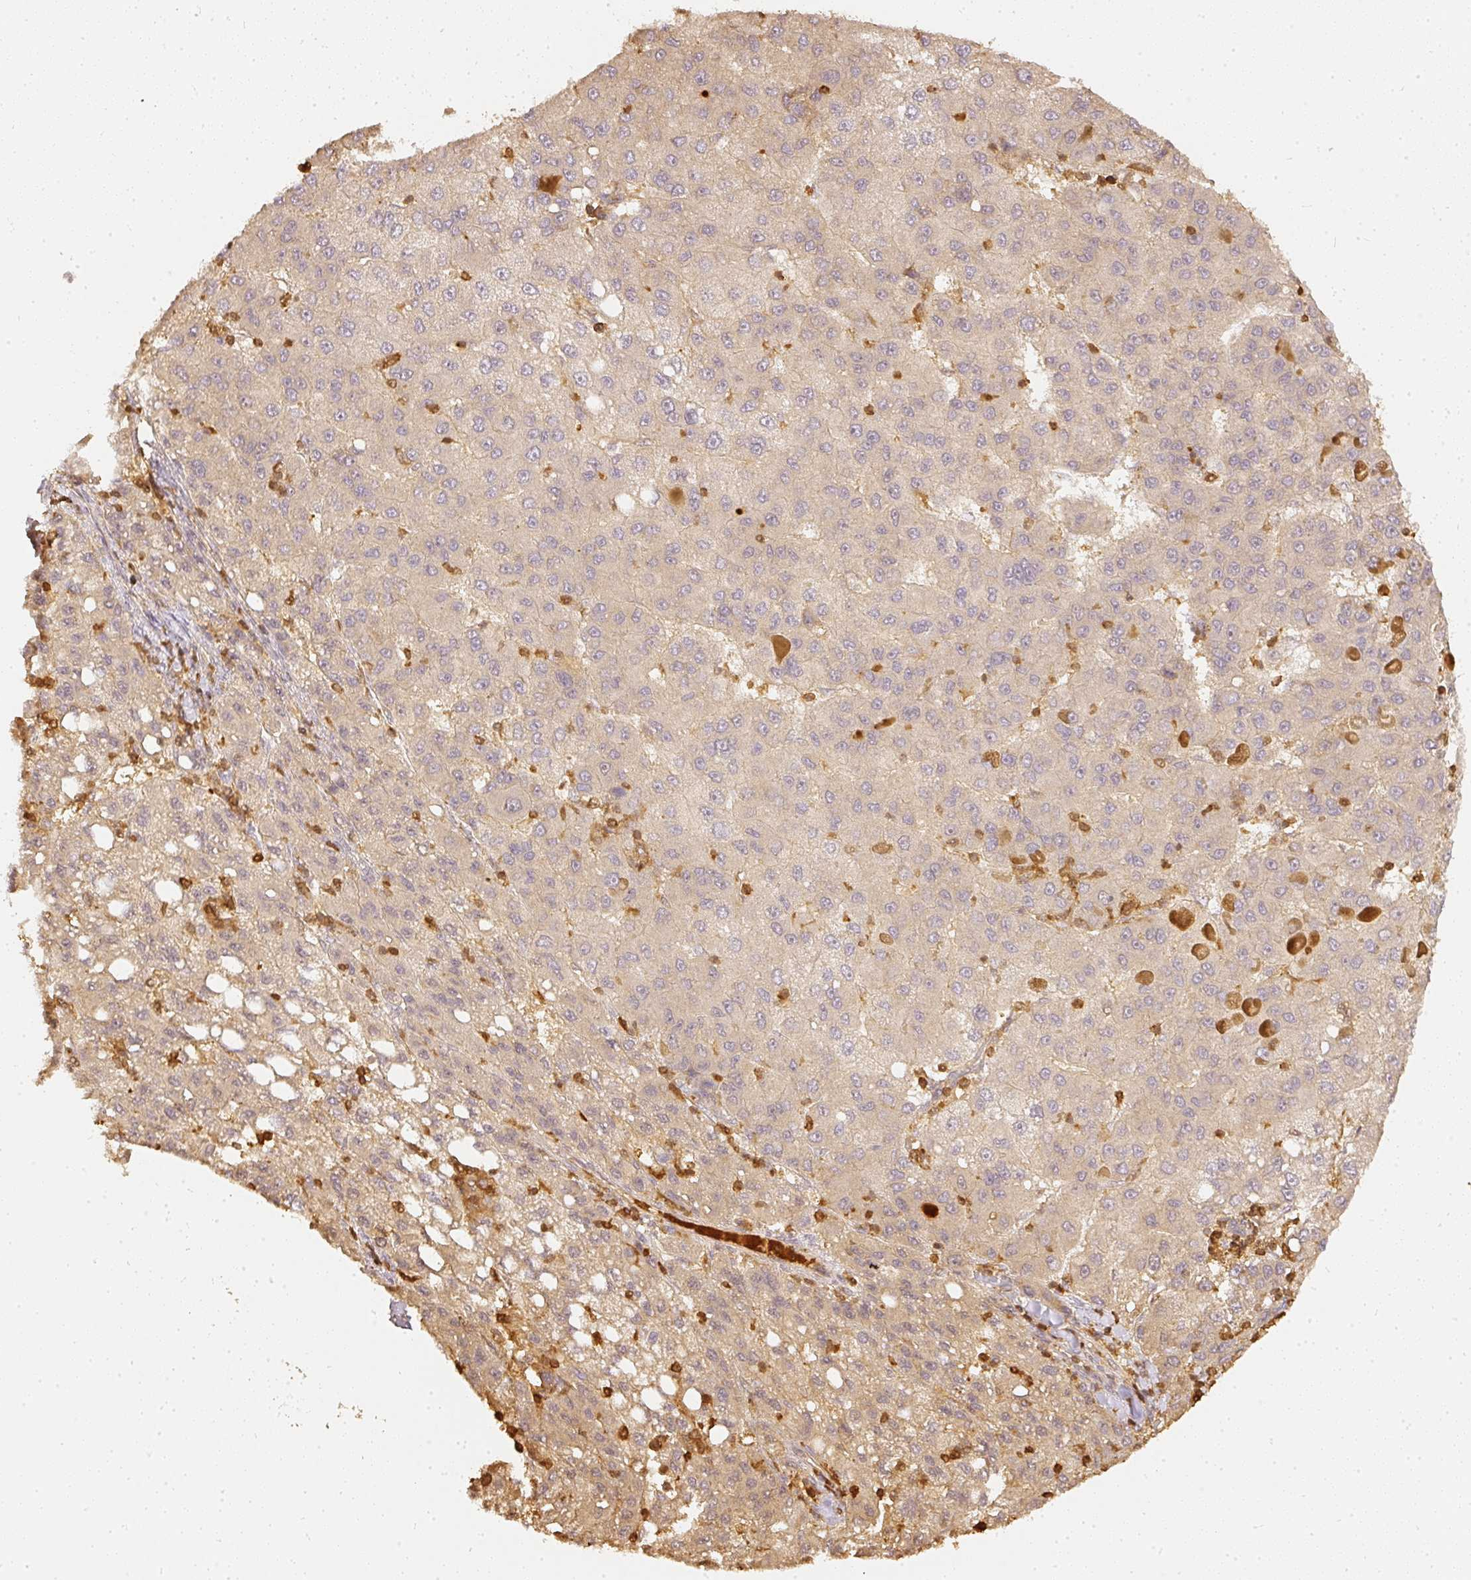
{"staining": {"intensity": "weak", "quantity": "25%-75%", "location": "cytoplasmic/membranous"}, "tissue": "liver cancer", "cell_type": "Tumor cells", "image_type": "cancer", "snomed": [{"axis": "morphology", "description": "Carcinoma, Hepatocellular, NOS"}, {"axis": "topography", "description": "Liver"}], "caption": "DAB immunohistochemical staining of liver cancer (hepatocellular carcinoma) reveals weak cytoplasmic/membranous protein positivity in approximately 25%-75% of tumor cells. (IHC, brightfield microscopy, high magnification).", "gene": "PFN1", "patient": {"sex": "female", "age": 82}}